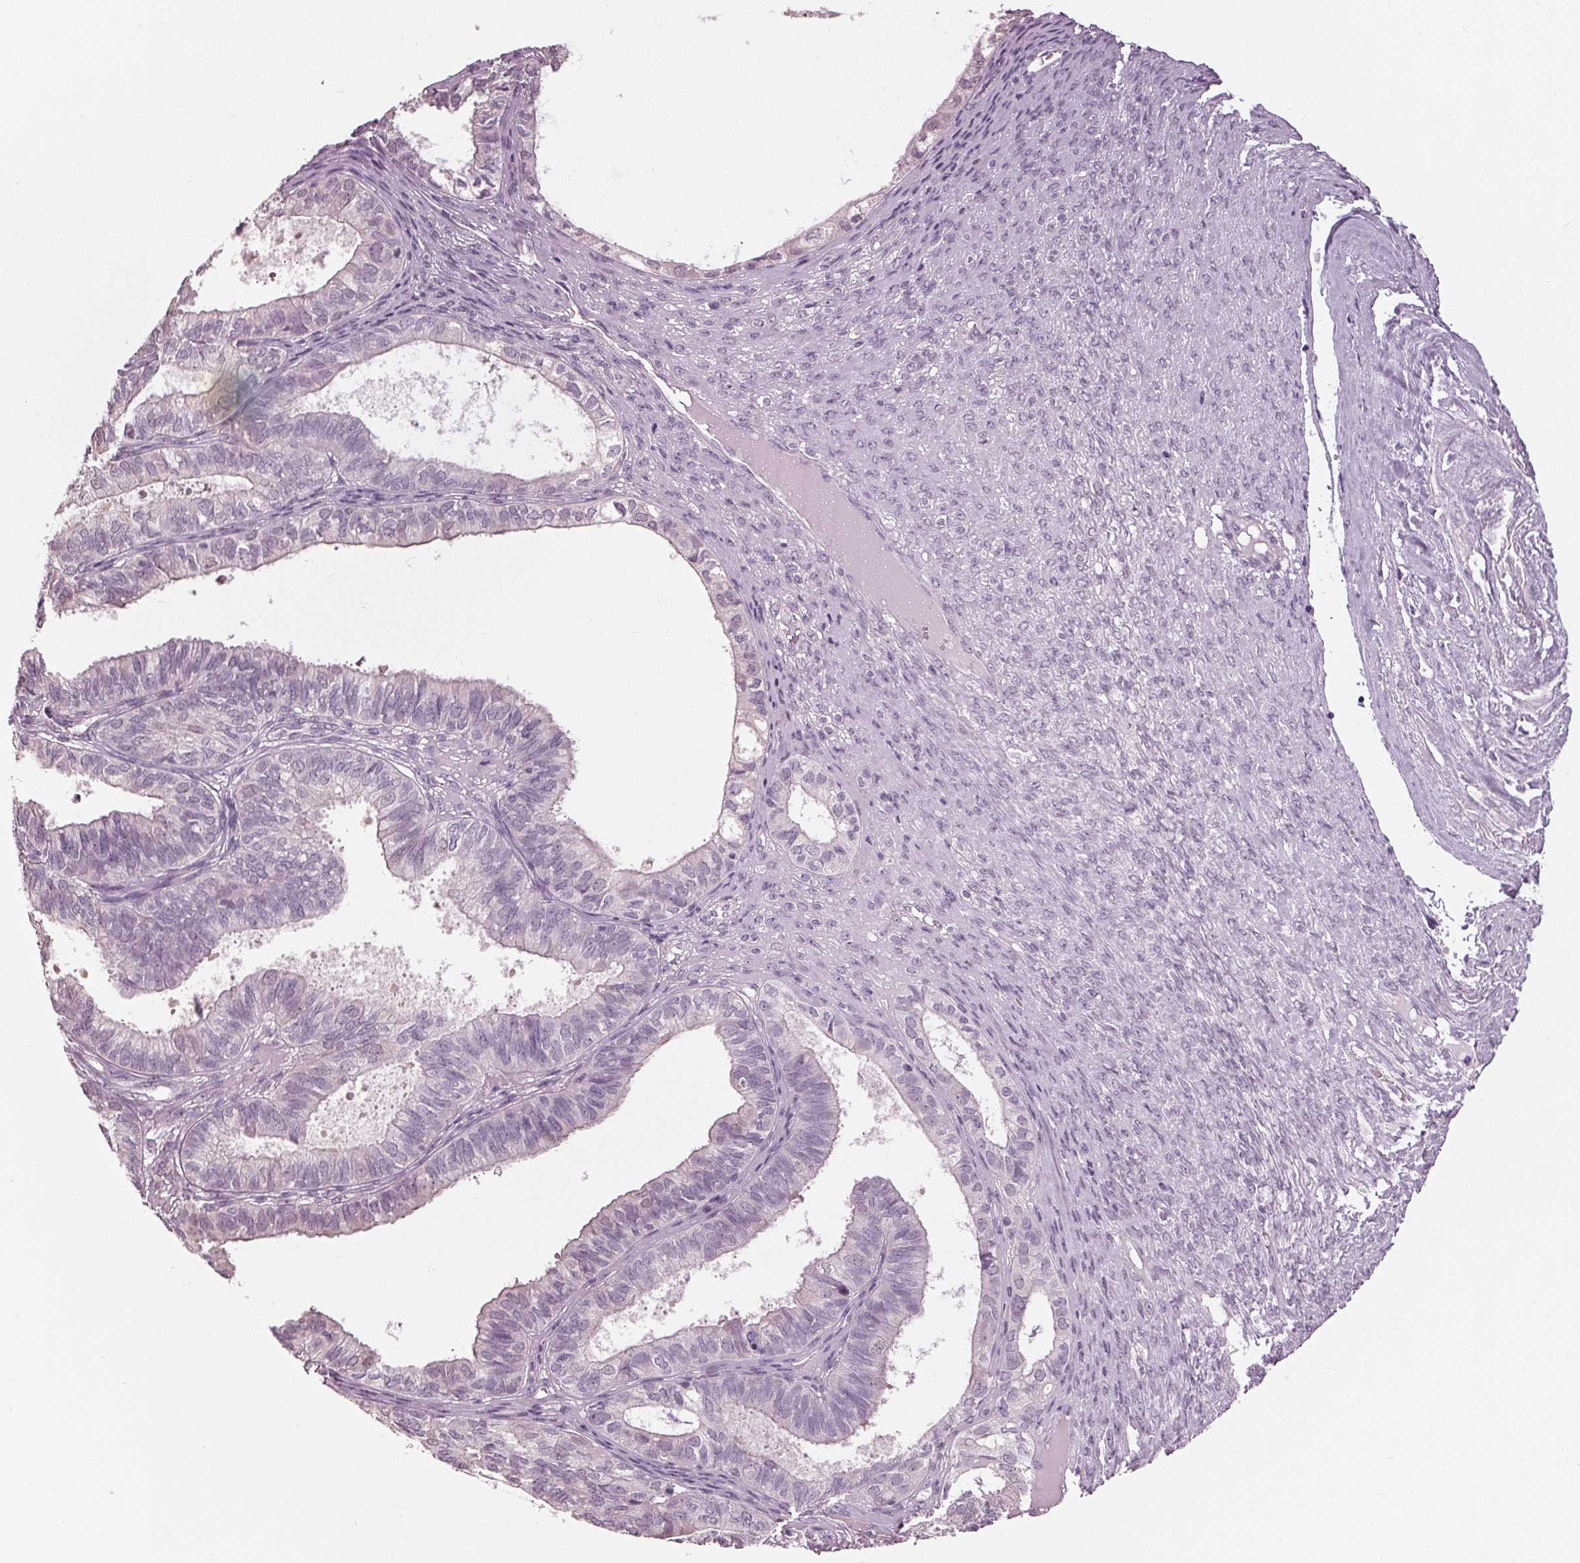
{"staining": {"intensity": "negative", "quantity": "none", "location": "none"}, "tissue": "ovarian cancer", "cell_type": "Tumor cells", "image_type": "cancer", "snomed": [{"axis": "morphology", "description": "Carcinoma, endometroid"}, {"axis": "topography", "description": "Ovary"}], "caption": "Tumor cells show no significant positivity in ovarian cancer (endometroid carcinoma).", "gene": "TNNC2", "patient": {"sex": "female", "age": 64}}